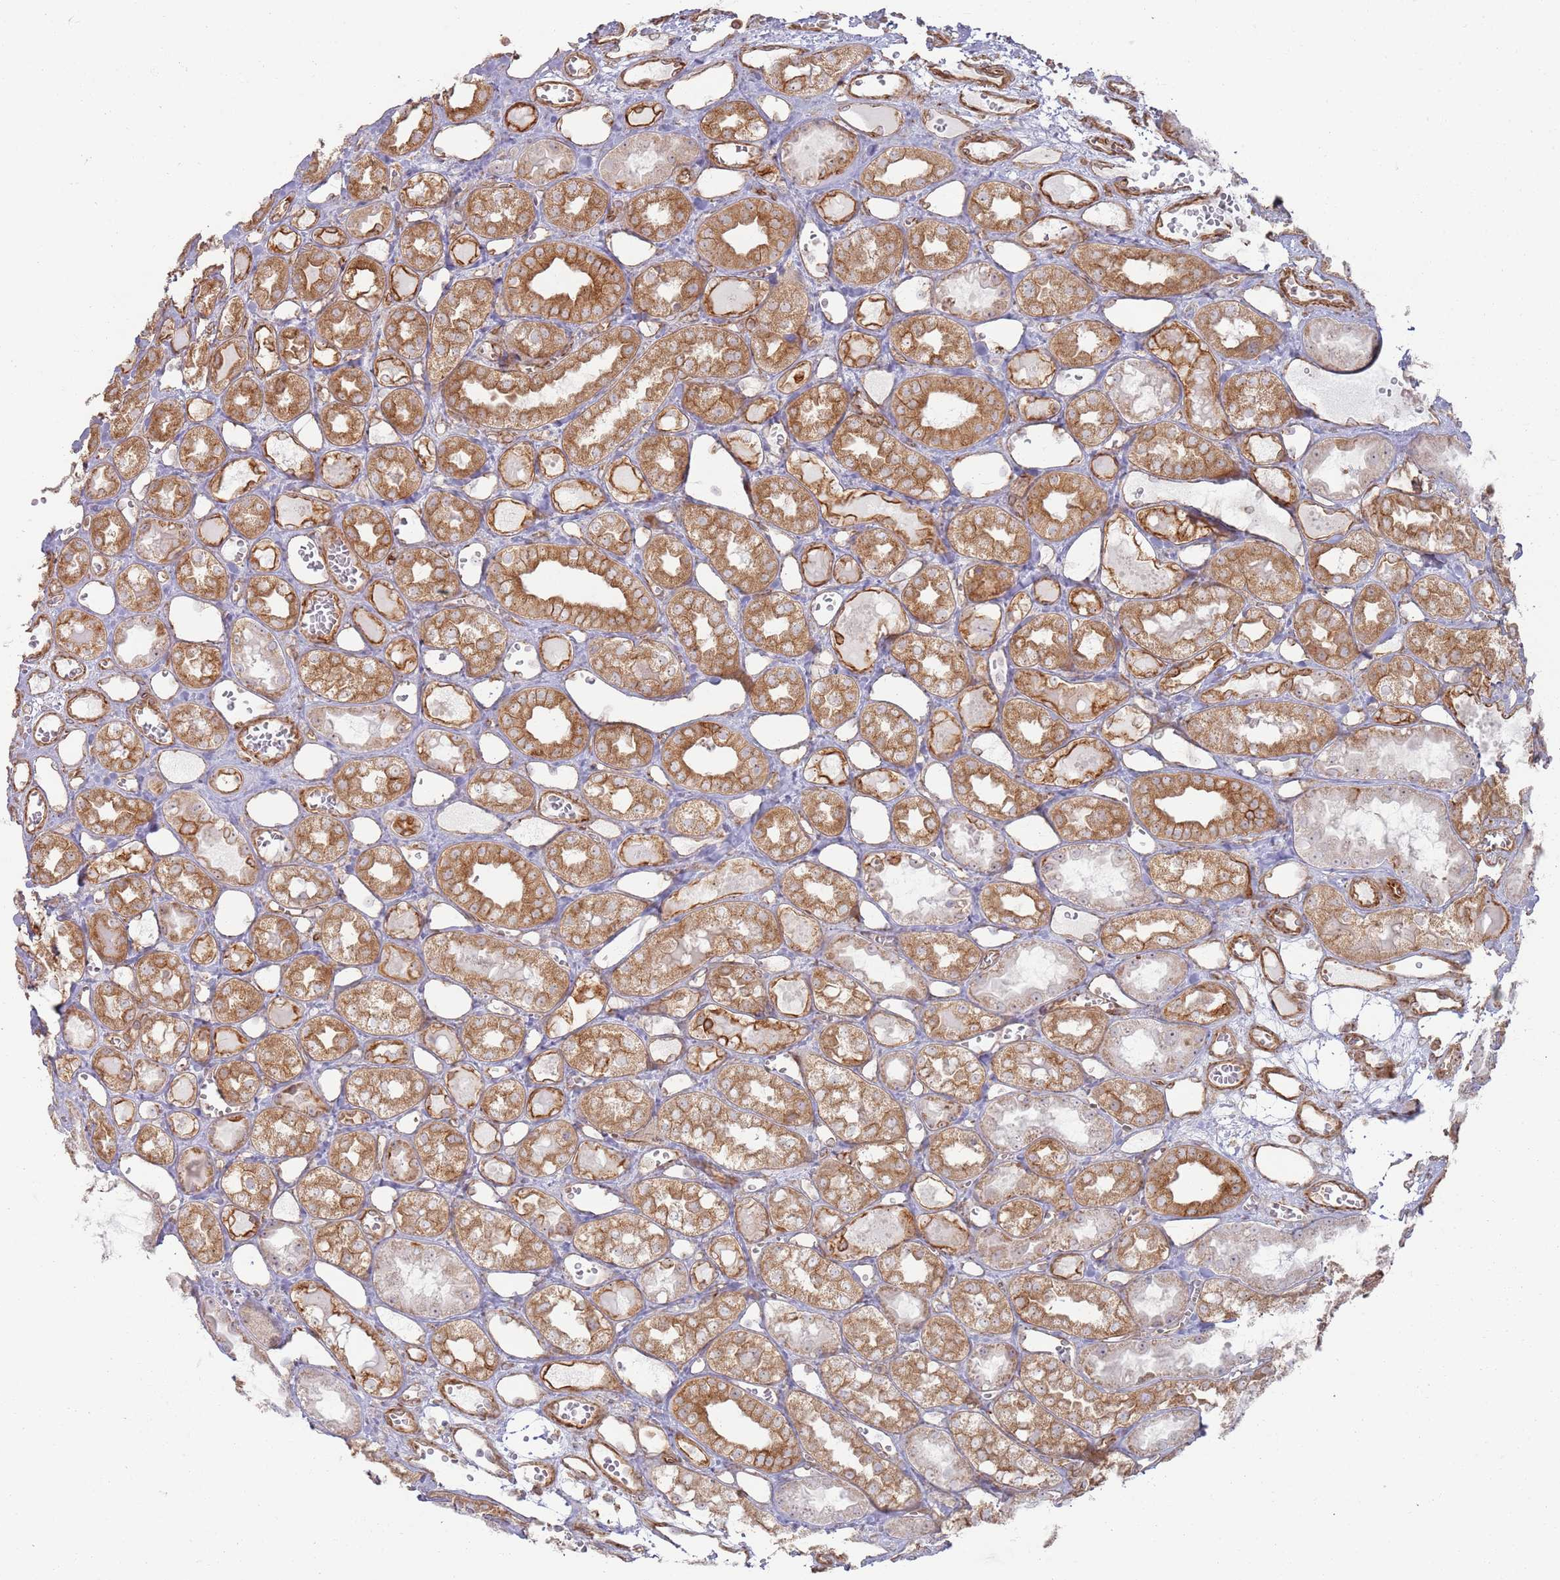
{"staining": {"intensity": "moderate", "quantity": "25%-75%", "location": "cytoplasmic/membranous"}, "tissue": "kidney", "cell_type": "Cells in glomeruli", "image_type": "normal", "snomed": [{"axis": "morphology", "description": "Normal tissue, NOS"}, {"axis": "topography", "description": "Kidney"}], "caption": "Protein analysis of benign kidney shows moderate cytoplasmic/membranous expression in approximately 25%-75% of cells in glomeruli.", "gene": "PHF21A", "patient": {"sex": "male", "age": 16}}